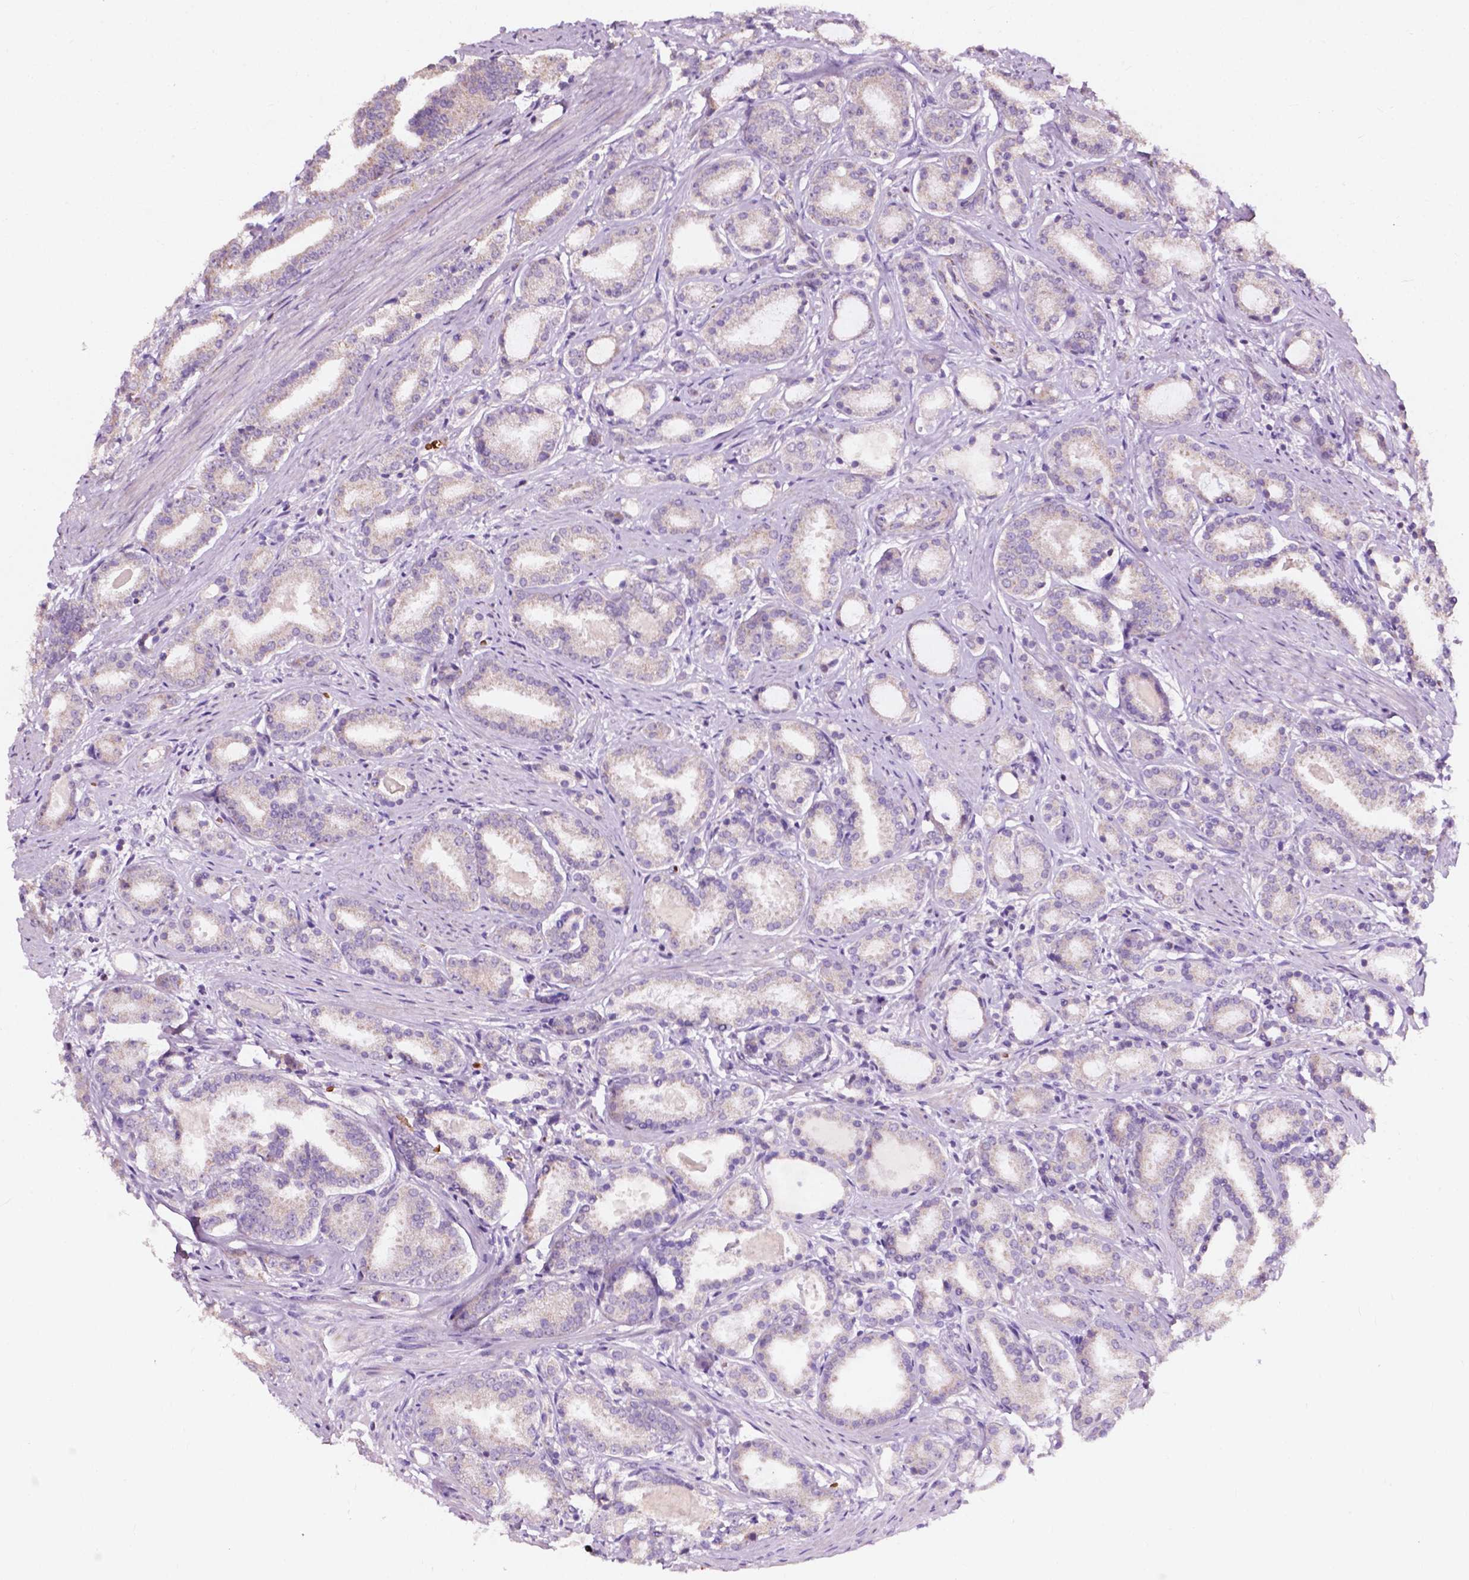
{"staining": {"intensity": "weak", "quantity": "<25%", "location": "cytoplasmic/membranous"}, "tissue": "prostate cancer", "cell_type": "Tumor cells", "image_type": "cancer", "snomed": [{"axis": "morphology", "description": "Adenocarcinoma, High grade"}, {"axis": "topography", "description": "Prostate"}], "caption": "This is an IHC photomicrograph of human prostate cancer (adenocarcinoma (high-grade)). There is no expression in tumor cells.", "gene": "NDUFS1", "patient": {"sex": "male", "age": 63}}